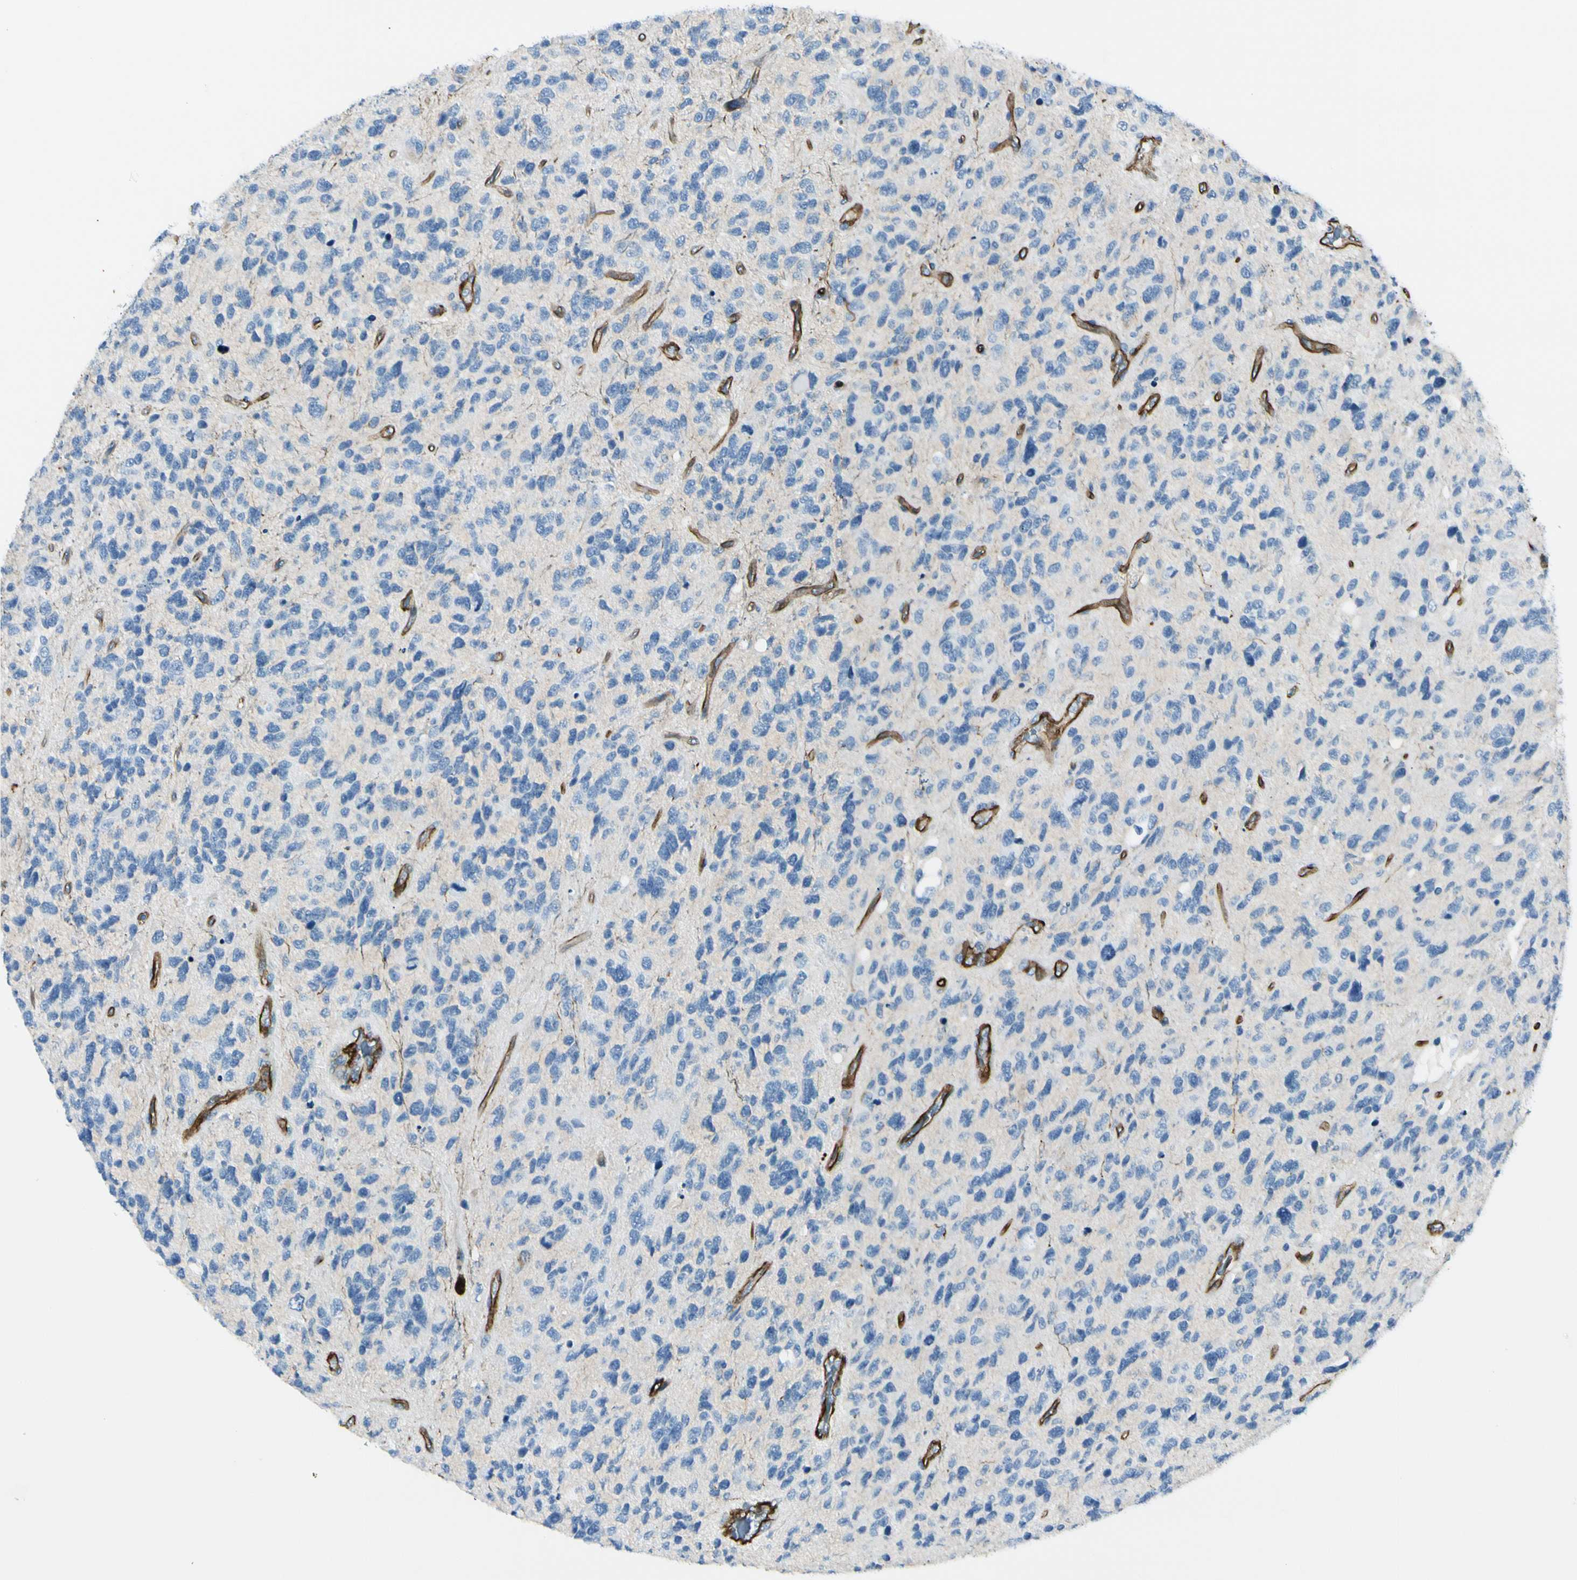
{"staining": {"intensity": "negative", "quantity": "none", "location": "none"}, "tissue": "glioma", "cell_type": "Tumor cells", "image_type": "cancer", "snomed": [{"axis": "morphology", "description": "Glioma, malignant, High grade"}, {"axis": "topography", "description": "Brain"}], "caption": "Tumor cells show no significant staining in malignant glioma (high-grade). (Immunohistochemistry (ihc), brightfield microscopy, high magnification).", "gene": "CD93", "patient": {"sex": "female", "age": 58}}